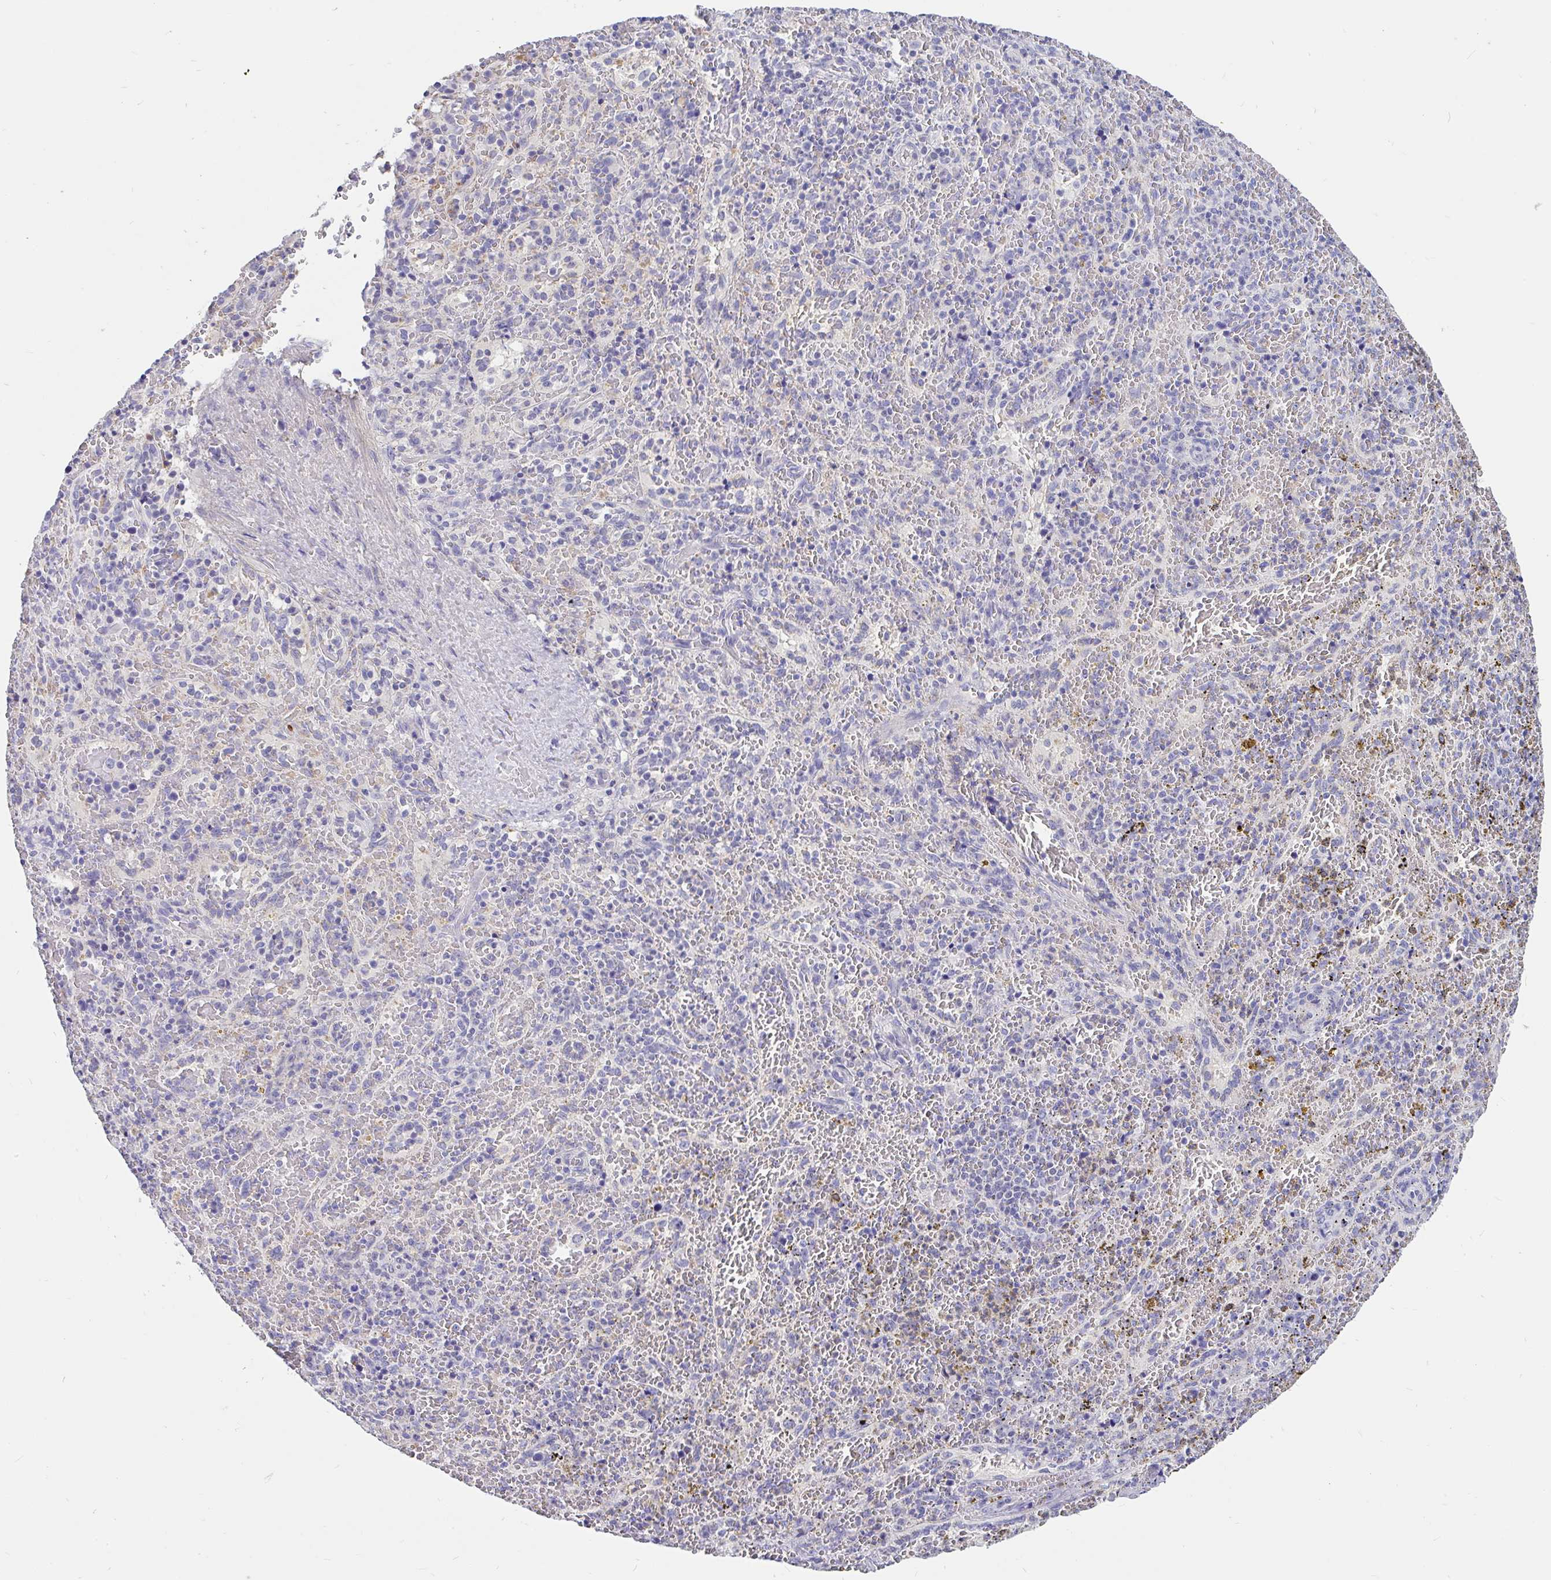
{"staining": {"intensity": "negative", "quantity": "none", "location": "none"}, "tissue": "spleen", "cell_type": "Cells in red pulp", "image_type": "normal", "snomed": [{"axis": "morphology", "description": "Normal tissue, NOS"}, {"axis": "topography", "description": "Spleen"}], "caption": "This is an immunohistochemistry histopathology image of normal human spleen. There is no expression in cells in red pulp.", "gene": "INTS5", "patient": {"sex": "female", "age": 50}}